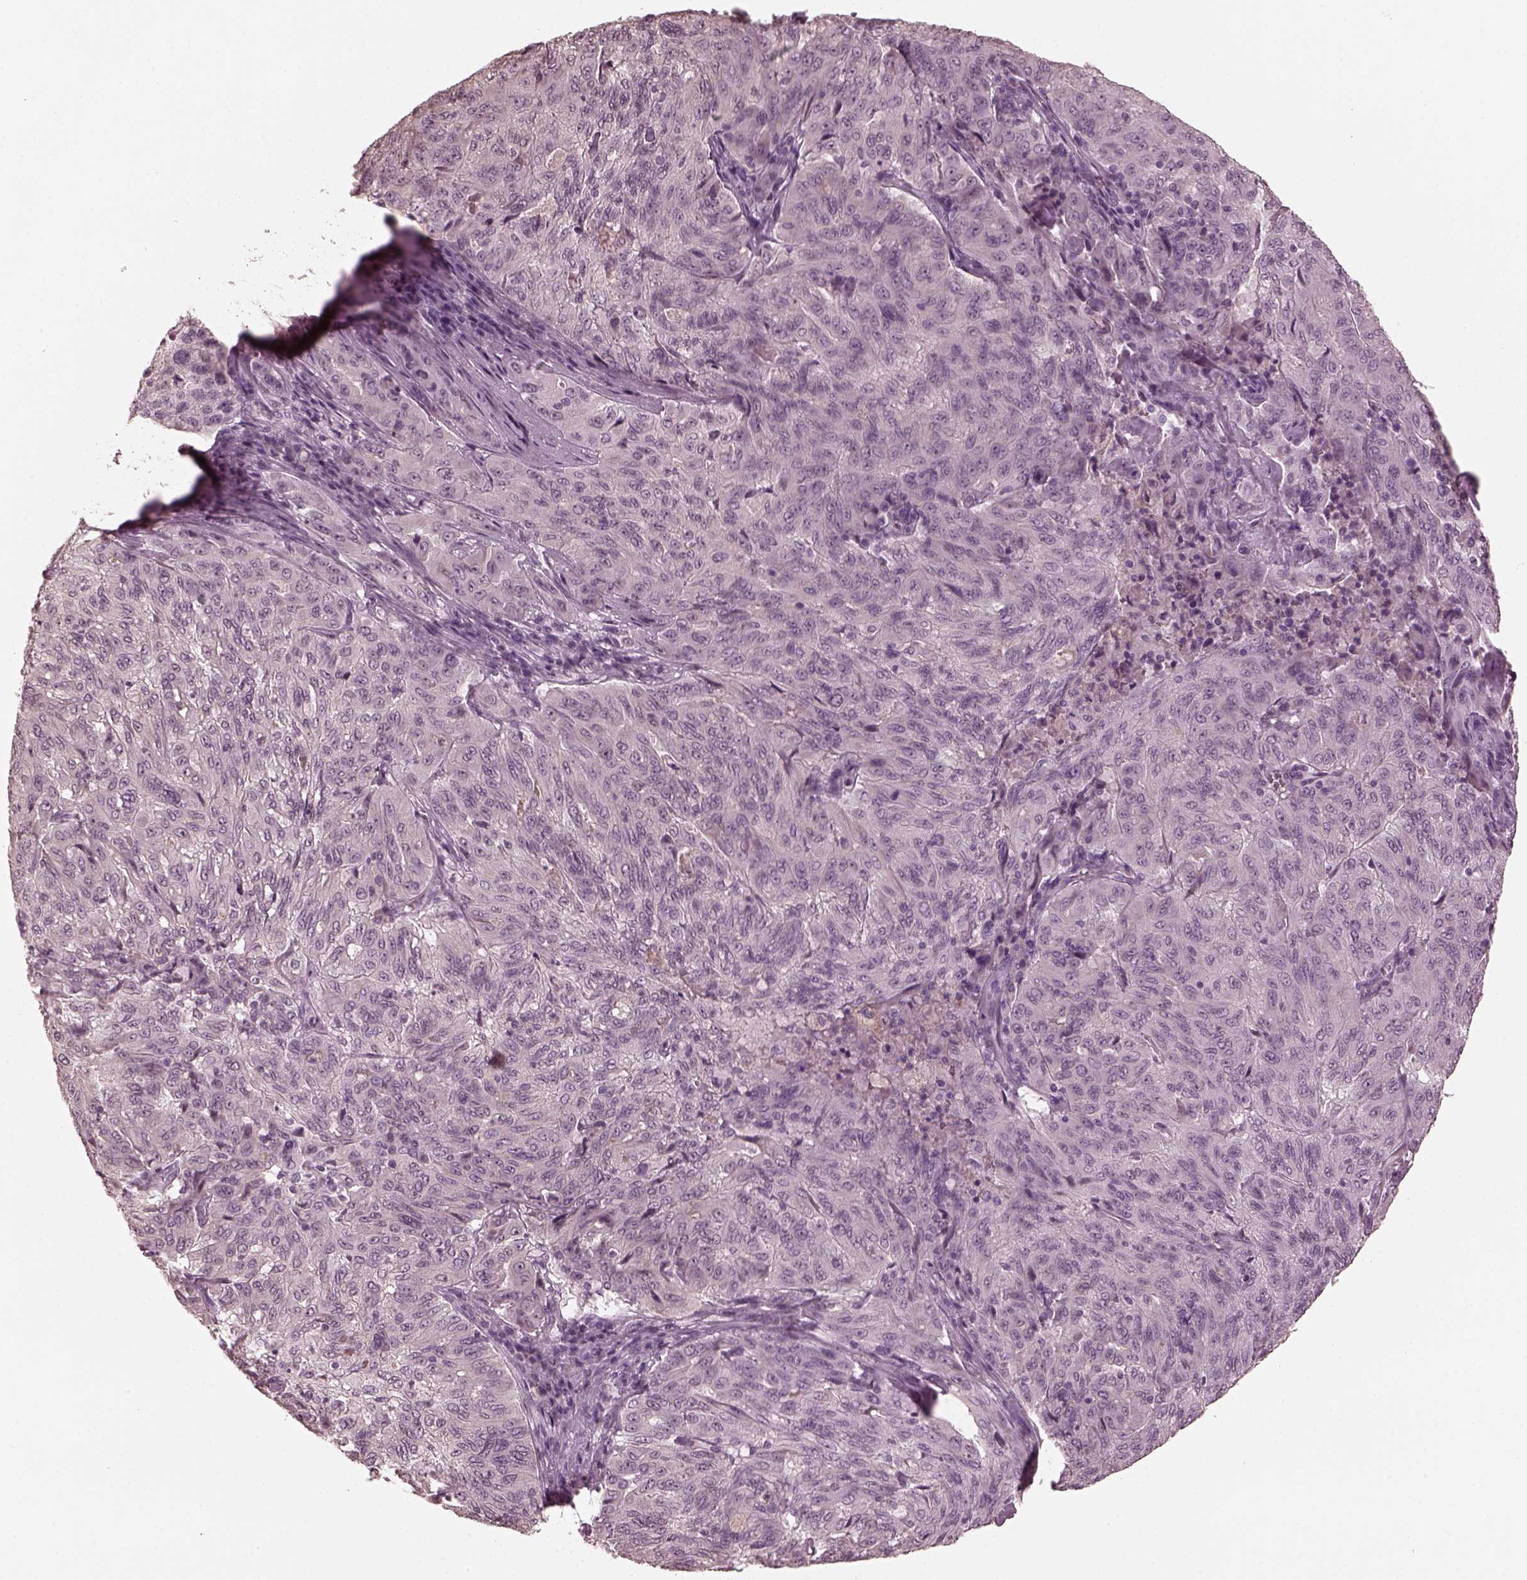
{"staining": {"intensity": "negative", "quantity": "none", "location": "none"}, "tissue": "pancreatic cancer", "cell_type": "Tumor cells", "image_type": "cancer", "snomed": [{"axis": "morphology", "description": "Adenocarcinoma, NOS"}, {"axis": "topography", "description": "Pancreas"}], "caption": "An immunohistochemistry (IHC) photomicrograph of adenocarcinoma (pancreatic) is shown. There is no staining in tumor cells of adenocarcinoma (pancreatic). (Immunohistochemistry (ihc), brightfield microscopy, high magnification).", "gene": "KRT79", "patient": {"sex": "male", "age": 63}}